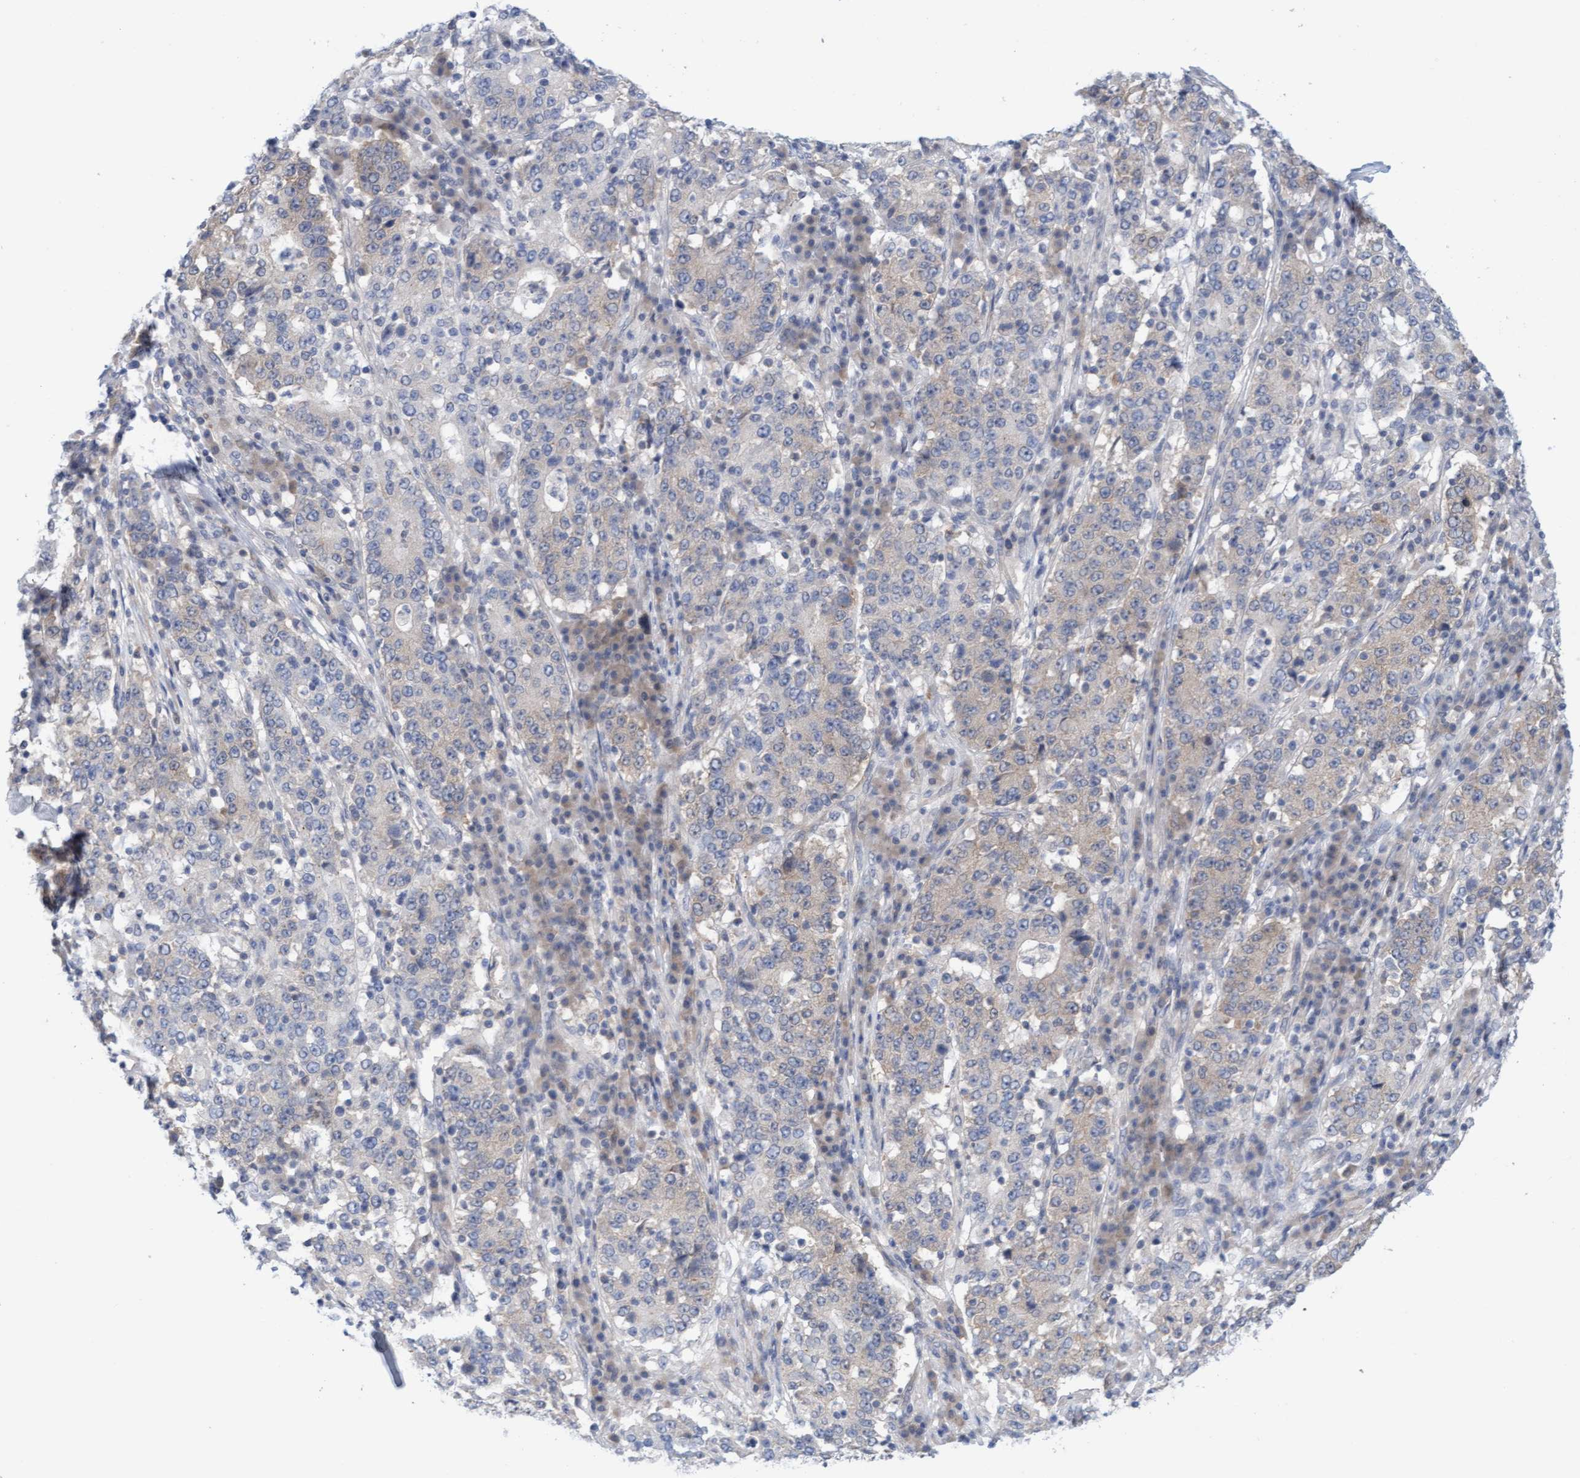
{"staining": {"intensity": "weak", "quantity": "<25%", "location": "cytoplasmic/membranous"}, "tissue": "stomach cancer", "cell_type": "Tumor cells", "image_type": "cancer", "snomed": [{"axis": "morphology", "description": "Adenocarcinoma, NOS"}, {"axis": "topography", "description": "Stomach"}], "caption": "Histopathology image shows no significant protein expression in tumor cells of stomach adenocarcinoma. (Immunohistochemistry (ihc), brightfield microscopy, high magnification).", "gene": "AMZ2", "patient": {"sex": "male", "age": 59}}